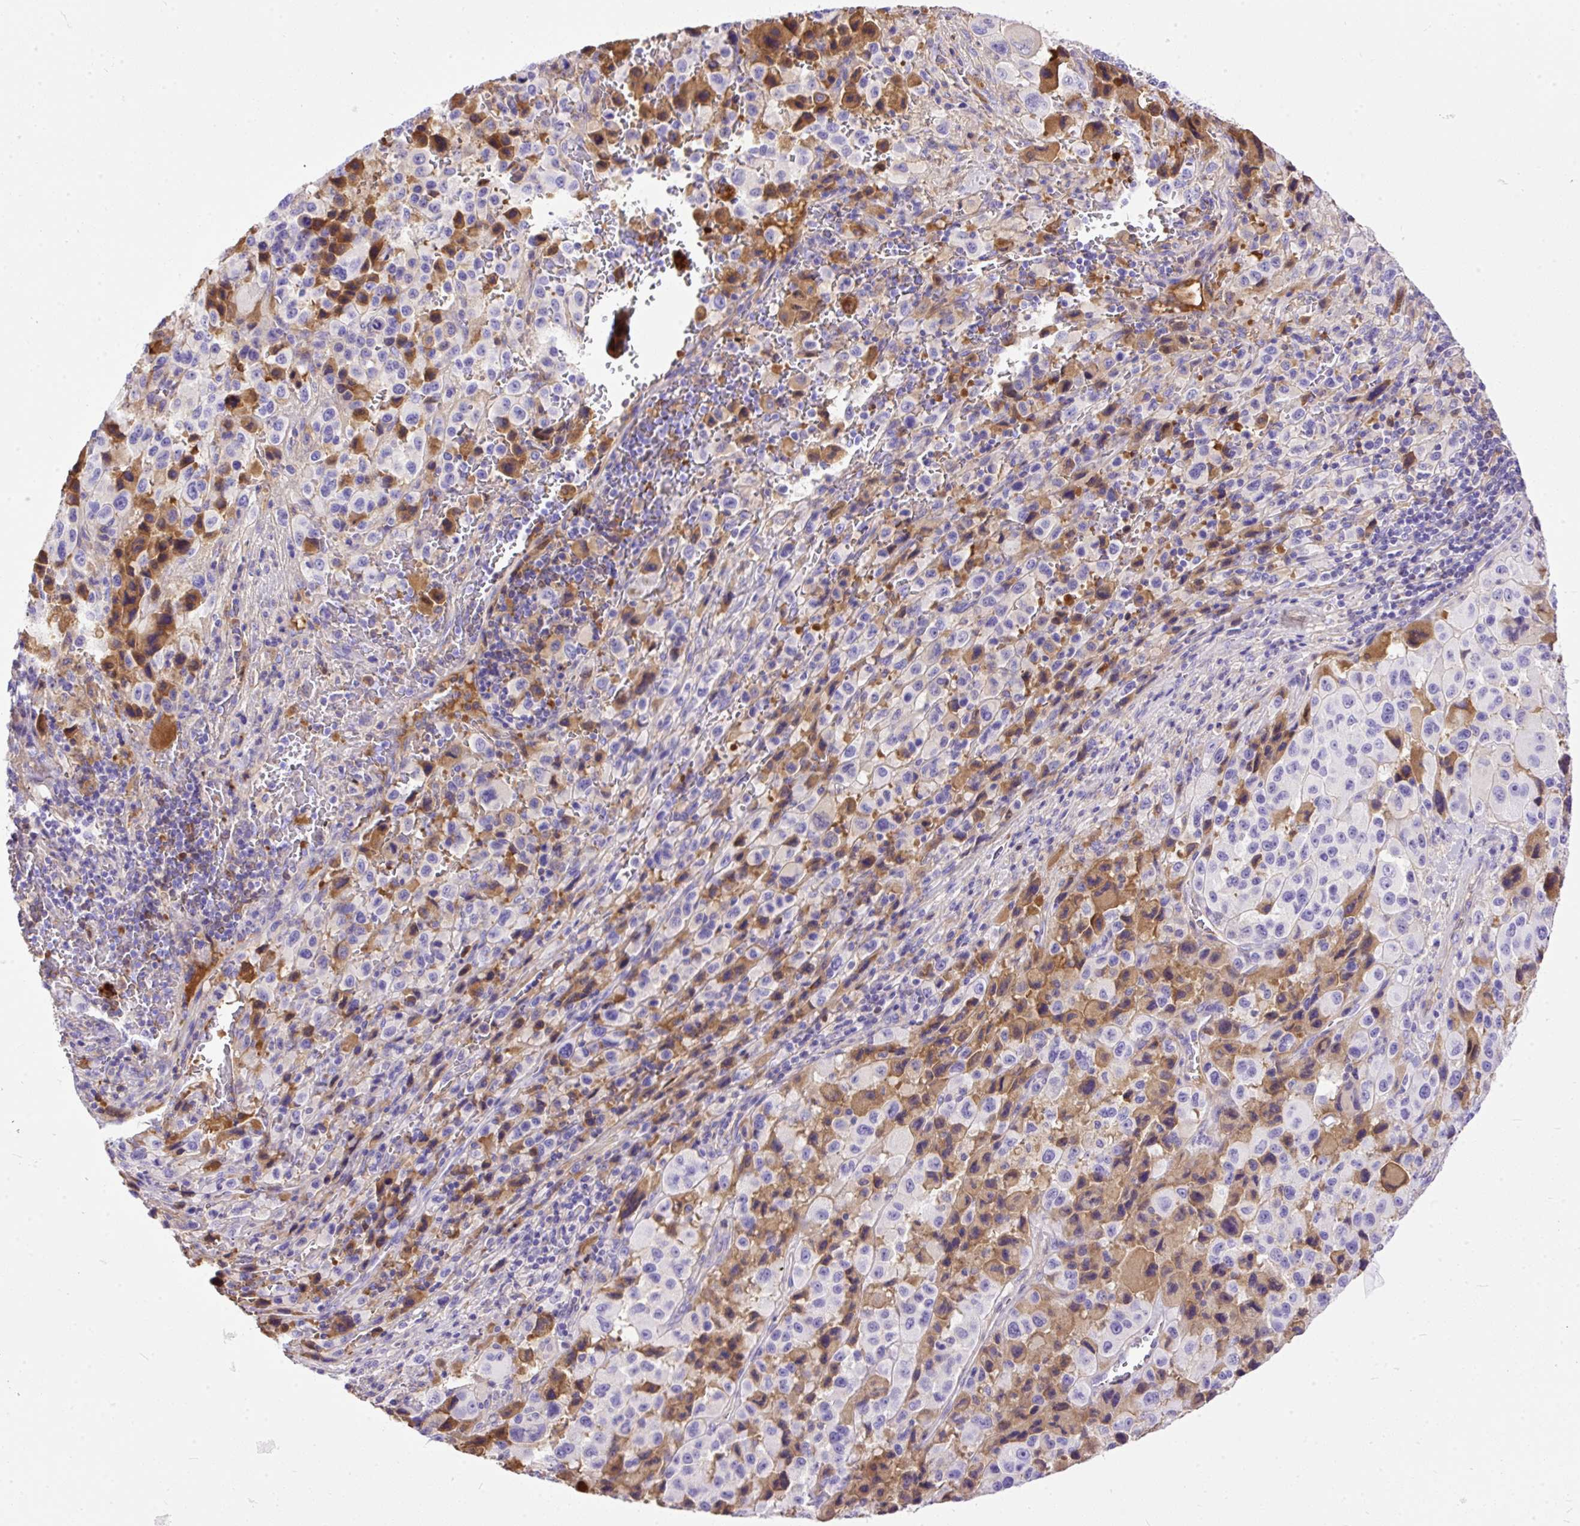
{"staining": {"intensity": "negative", "quantity": "none", "location": "none"}, "tissue": "melanoma", "cell_type": "Tumor cells", "image_type": "cancer", "snomed": [{"axis": "morphology", "description": "Malignant melanoma, Metastatic site"}, {"axis": "topography", "description": "Lymph node"}], "caption": "This is an immunohistochemistry histopathology image of malignant melanoma (metastatic site). There is no staining in tumor cells.", "gene": "CLEC3B", "patient": {"sex": "female", "age": 65}}